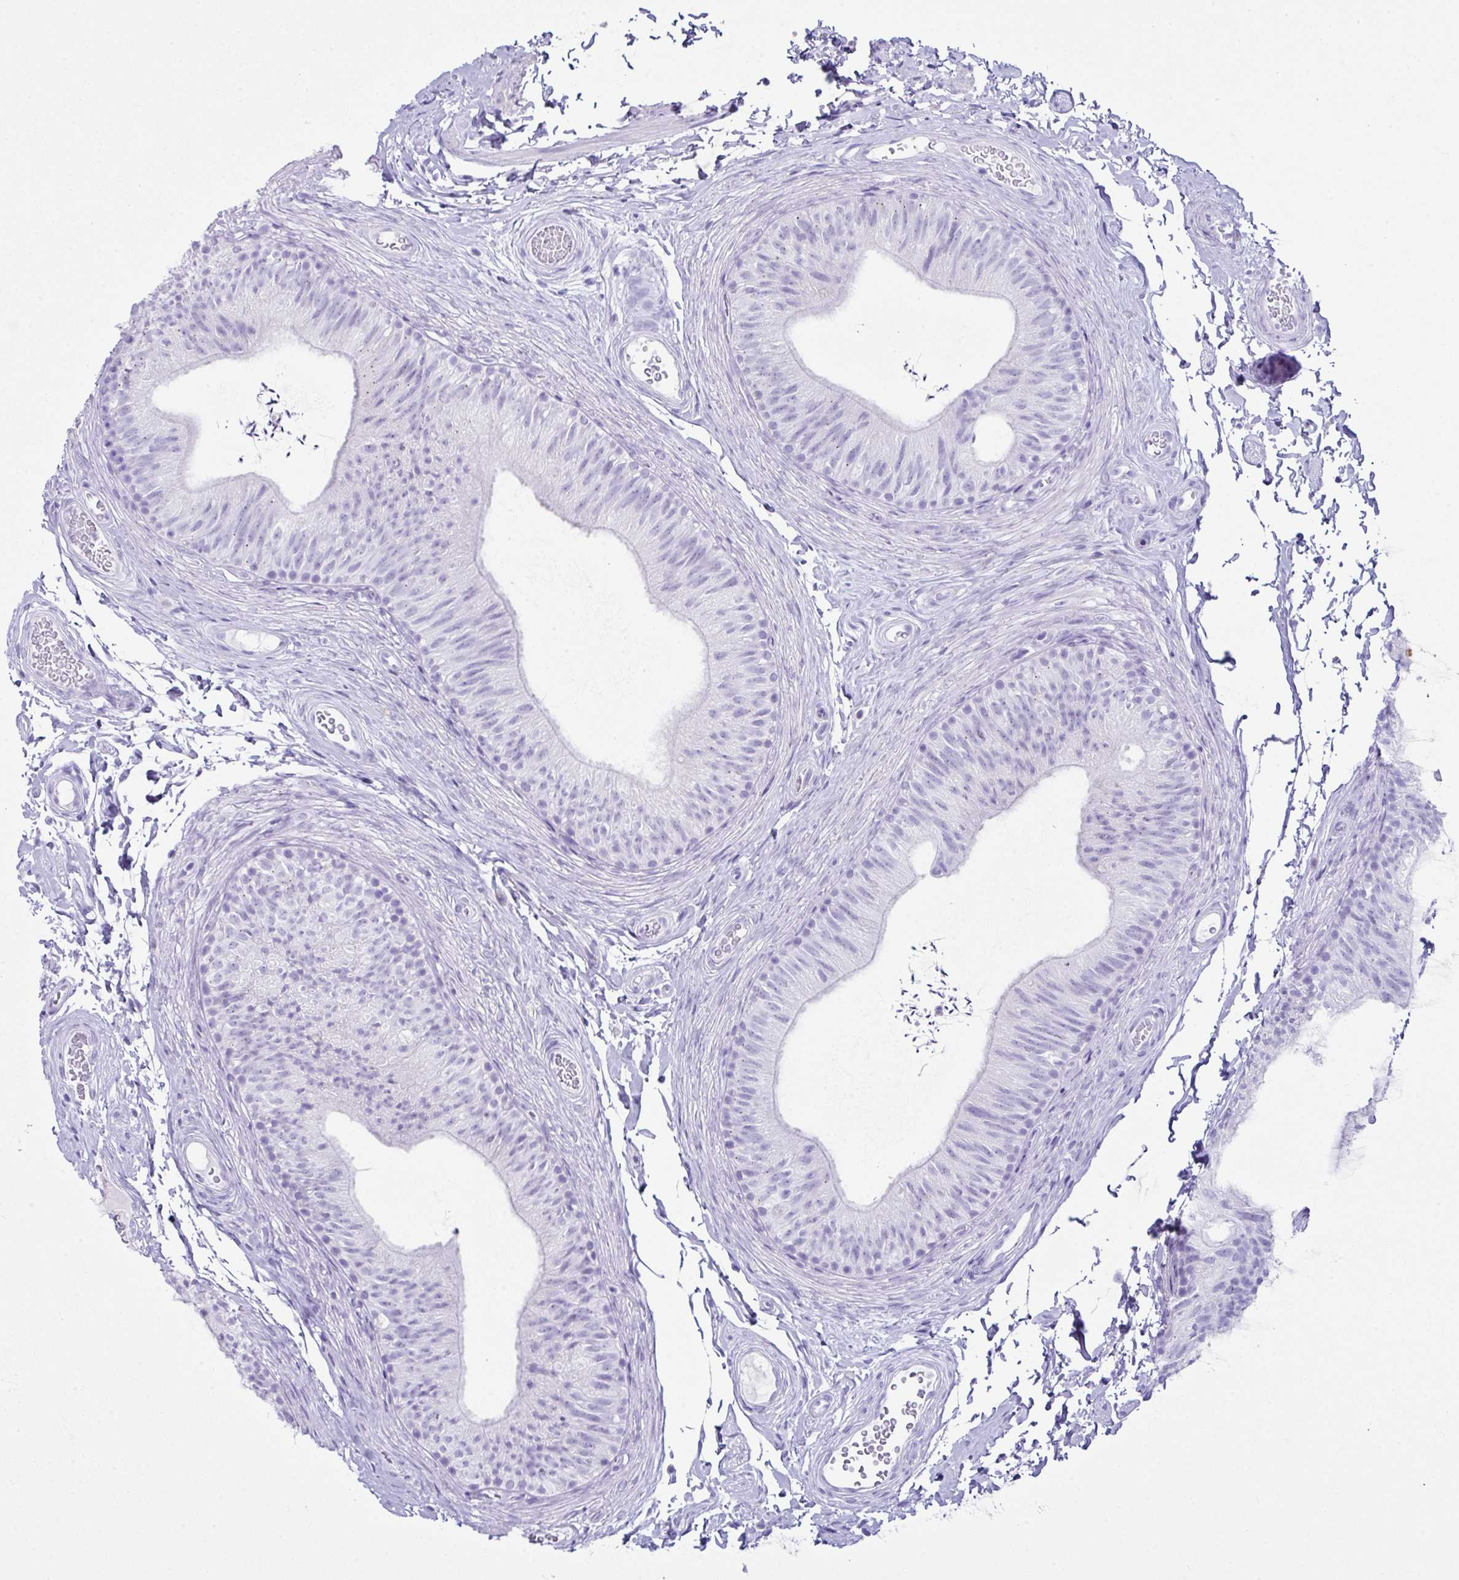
{"staining": {"intensity": "negative", "quantity": "none", "location": "none"}, "tissue": "epididymis", "cell_type": "Glandular cells", "image_type": "normal", "snomed": [{"axis": "morphology", "description": "Normal tissue, NOS"}, {"axis": "topography", "description": "Epididymis, spermatic cord, NOS"}, {"axis": "topography", "description": "Epididymis"}, {"axis": "topography", "description": "Peripheral nerve tissue"}], "caption": "Immunohistochemical staining of normal human epididymis shows no significant expression in glandular cells.", "gene": "LGALS4", "patient": {"sex": "male", "age": 29}}